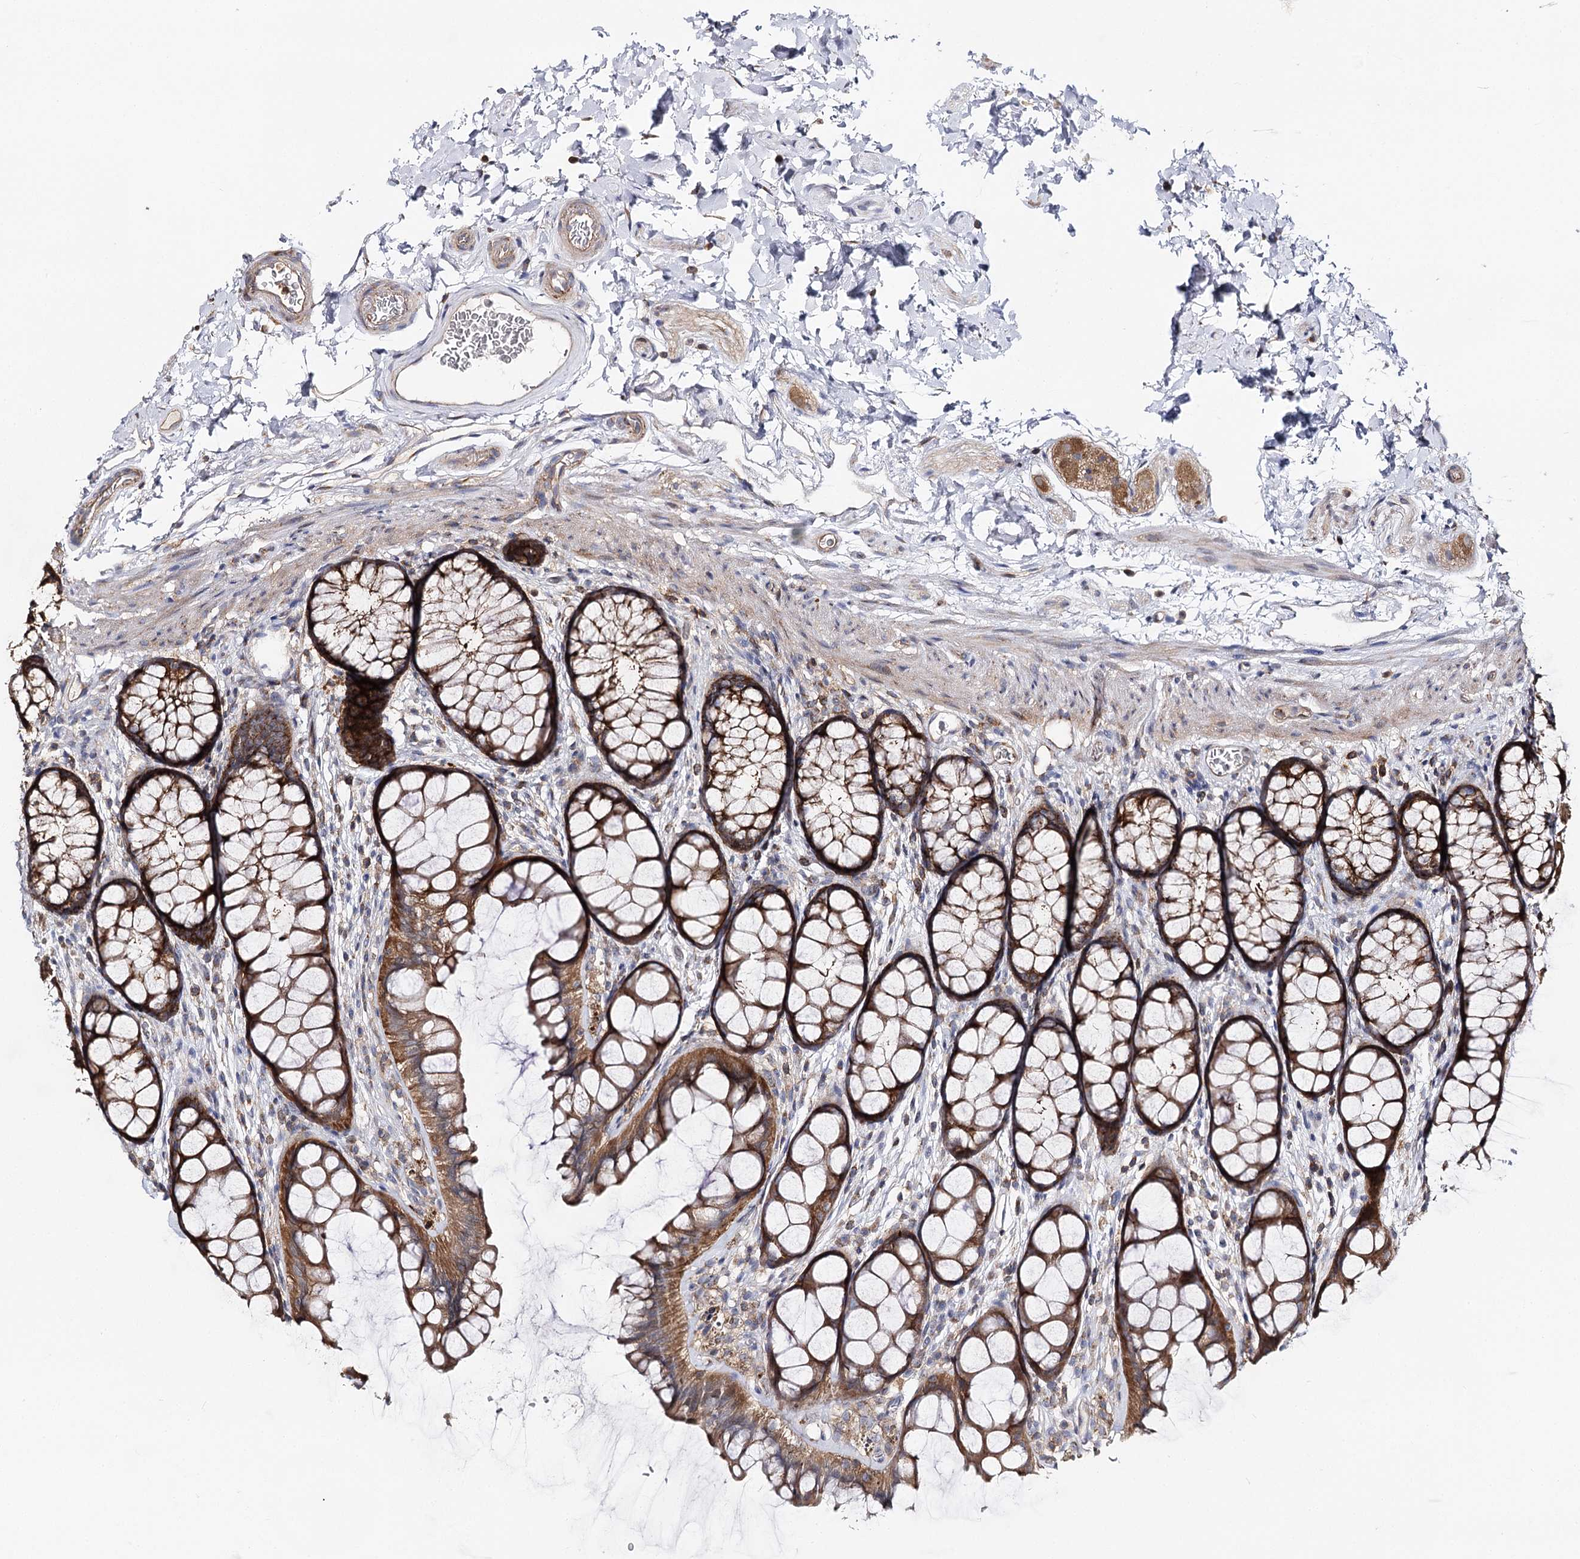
{"staining": {"intensity": "moderate", "quantity": ">75%", "location": "cytoplasmic/membranous"}, "tissue": "colon", "cell_type": "Endothelial cells", "image_type": "normal", "snomed": [{"axis": "morphology", "description": "Normal tissue, NOS"}, {"axis": "topography", "description": "Colon"}], "caption": "Immunohistochemistry (IHC) (DAB) staining of benign human colon displays moderate cytoplasmic/membranous protein expression in approximately >75% of endothelial cells. (DAB IHC with brightfield microscopy, high magnification).", "gene": "SEC24B", "patient": {"sex": "female", "age": 82}}